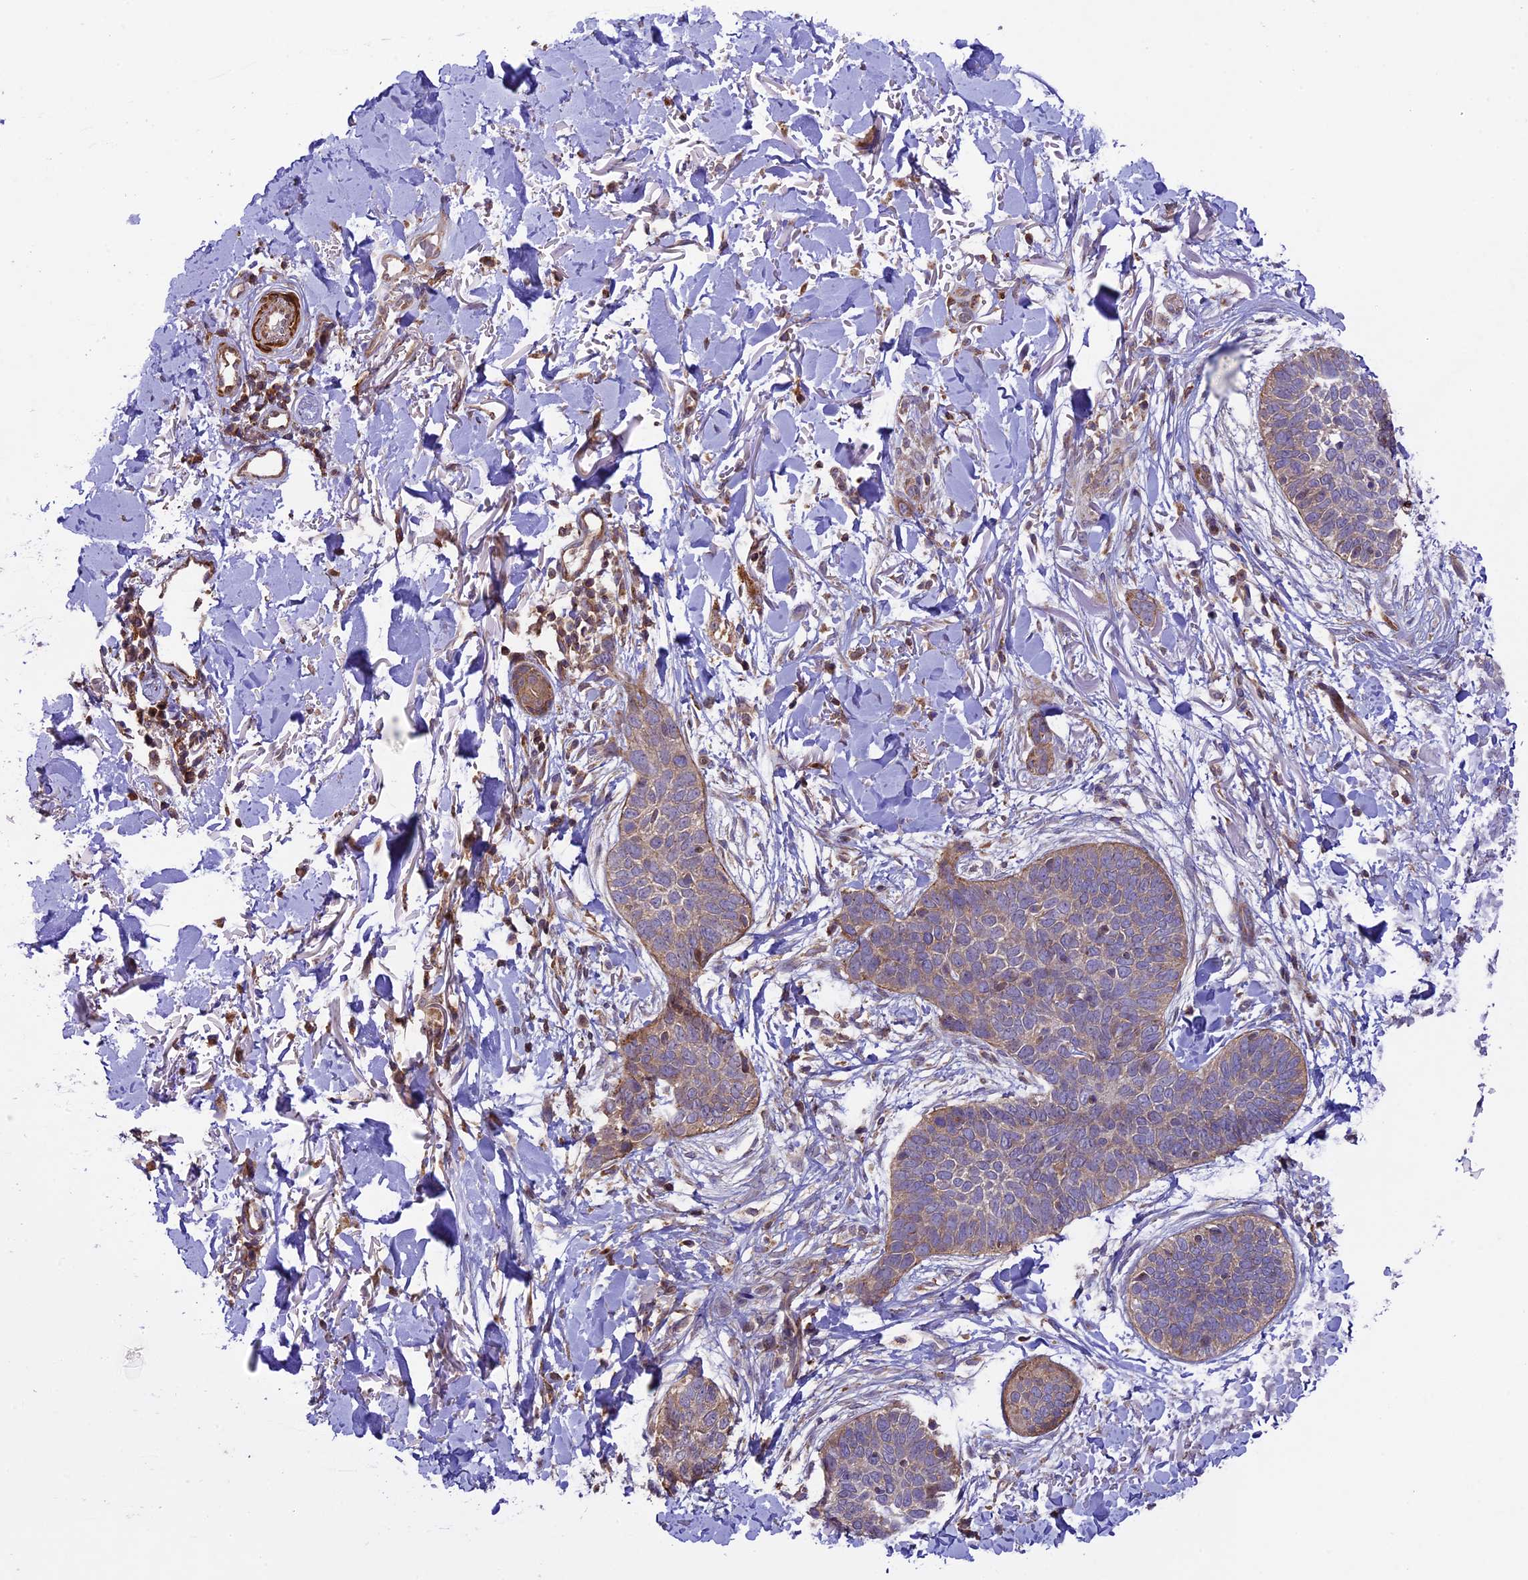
{"staining": {"intensity": "moderate", "quantity": "<25%", "location": "cytoplasmic/membranous"}, "tissue": "skin cancer", "cell_type": "Tumor cells", "image_type": "cancer", "snomed": [{"axis": "morphology", "description": "Basal cell carcinoma"}, {"axis": "topography", "description": "Skin"}], "caption": "DAB immunohistochemical staining of skin cancer (basal cell carcinoma) shows moderate cytoplasmic/membranous protein staining in about <25% of tumor cells. The protein is stained brown, and the nuclei are stained in blue (DAB (3,3'-diaminobenzidine) IHC with brightfield microscopy, high magnification).", "gene": "WDR88", "patient": {"sex": "male", "age": 85}}